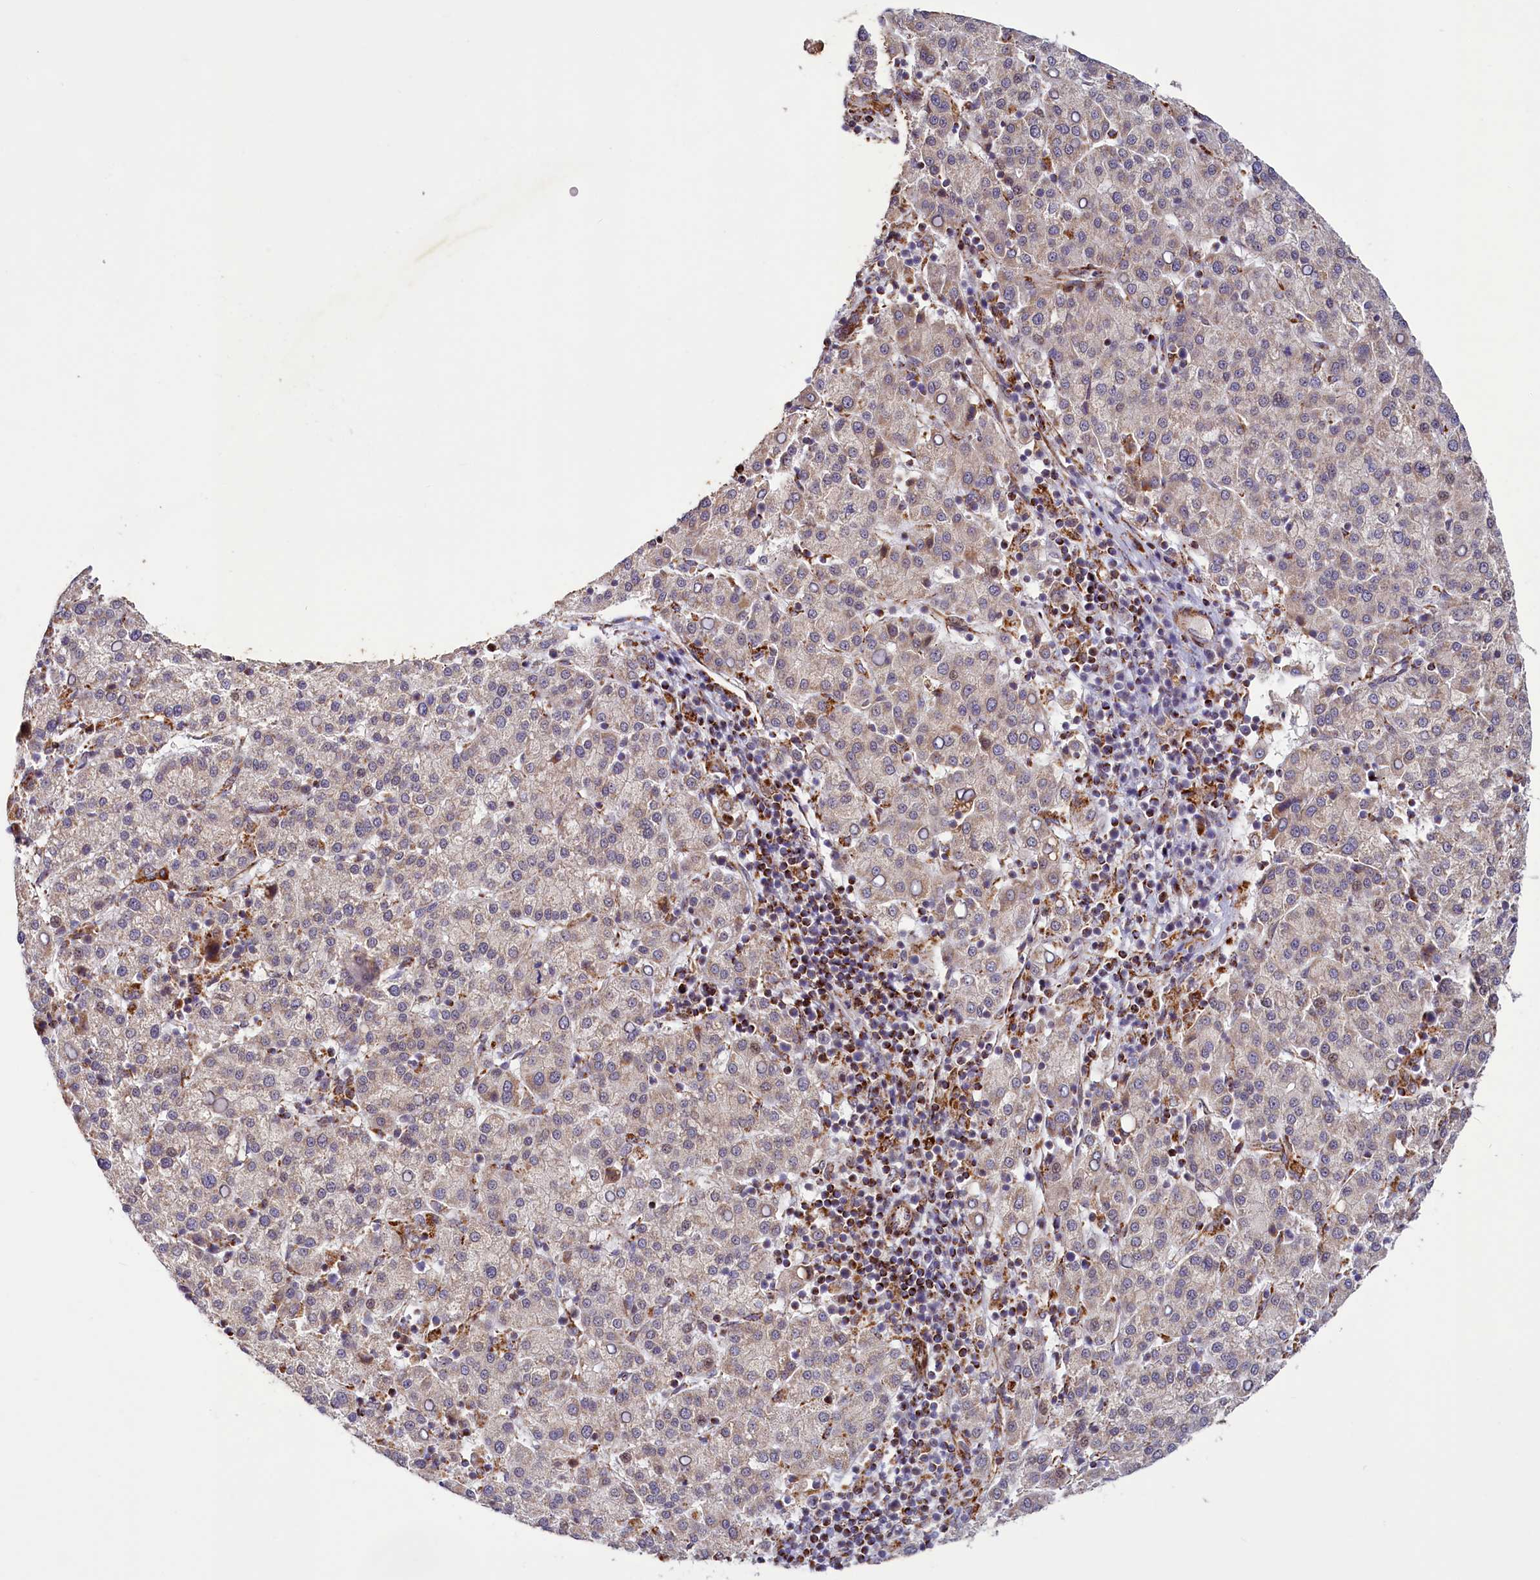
{"staining": {"intensity": "moderate", "quantity": "25%-75%", "location": "cytoplasmic/membranous"}, "tissue": "liver cancer", "cell_type": "Tumor cells", "image_type": "cancer", "snomed": [{"axis": "morphology", "description": "Carcinoma, Hepatocellular, NOS"}, {"axis": "topography", "description": "Liver"}], "caption": "Immunohistochemical staining of liver cancer reveals medium levels of moderate cytoplasmic/membranous staining in about 25%-75% of tumor cells.", "gene": "DYNC2H1", "patient": {"sex": "female", "age": 58}}